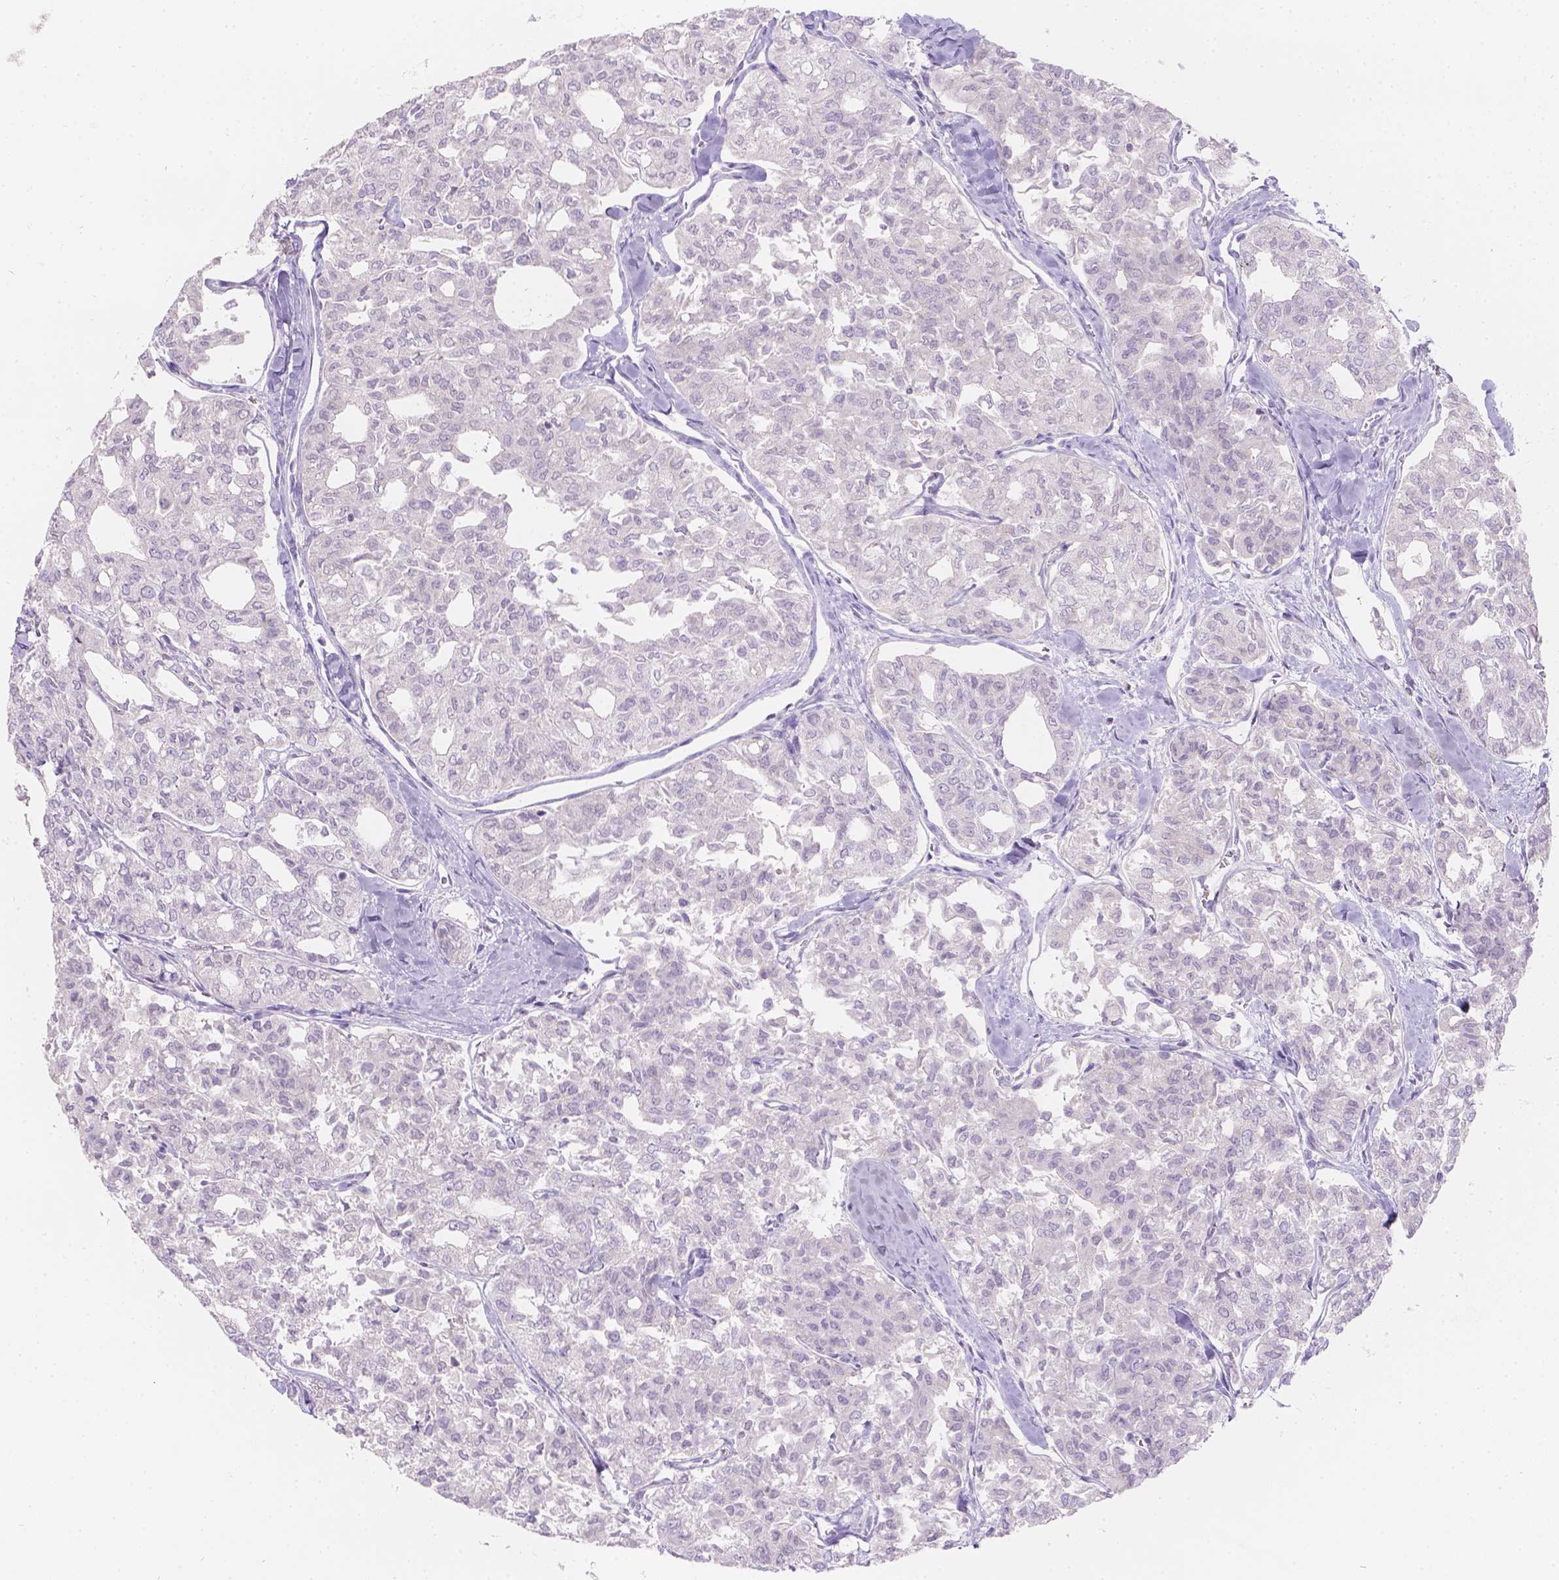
{"staining": {"intensity": "negative", "quantity": "none", "location": "none"}, "tissue": "thyroid cancer", "cell_type": "Tumor cells", "image_type": "cancer", "snomed": [{"axis": "morphology", "description": "Follicular adenoma carcinoma, NOS"}, {"axis": "topography", "description": "Thyroid gland"}], "caption": "Micrograph shows no significant protein staining in tumor cells of follicular adenoma carcinoma (thyroid).", "gene": "HTN3", "patient": {"sex": "male", "age": 75}}